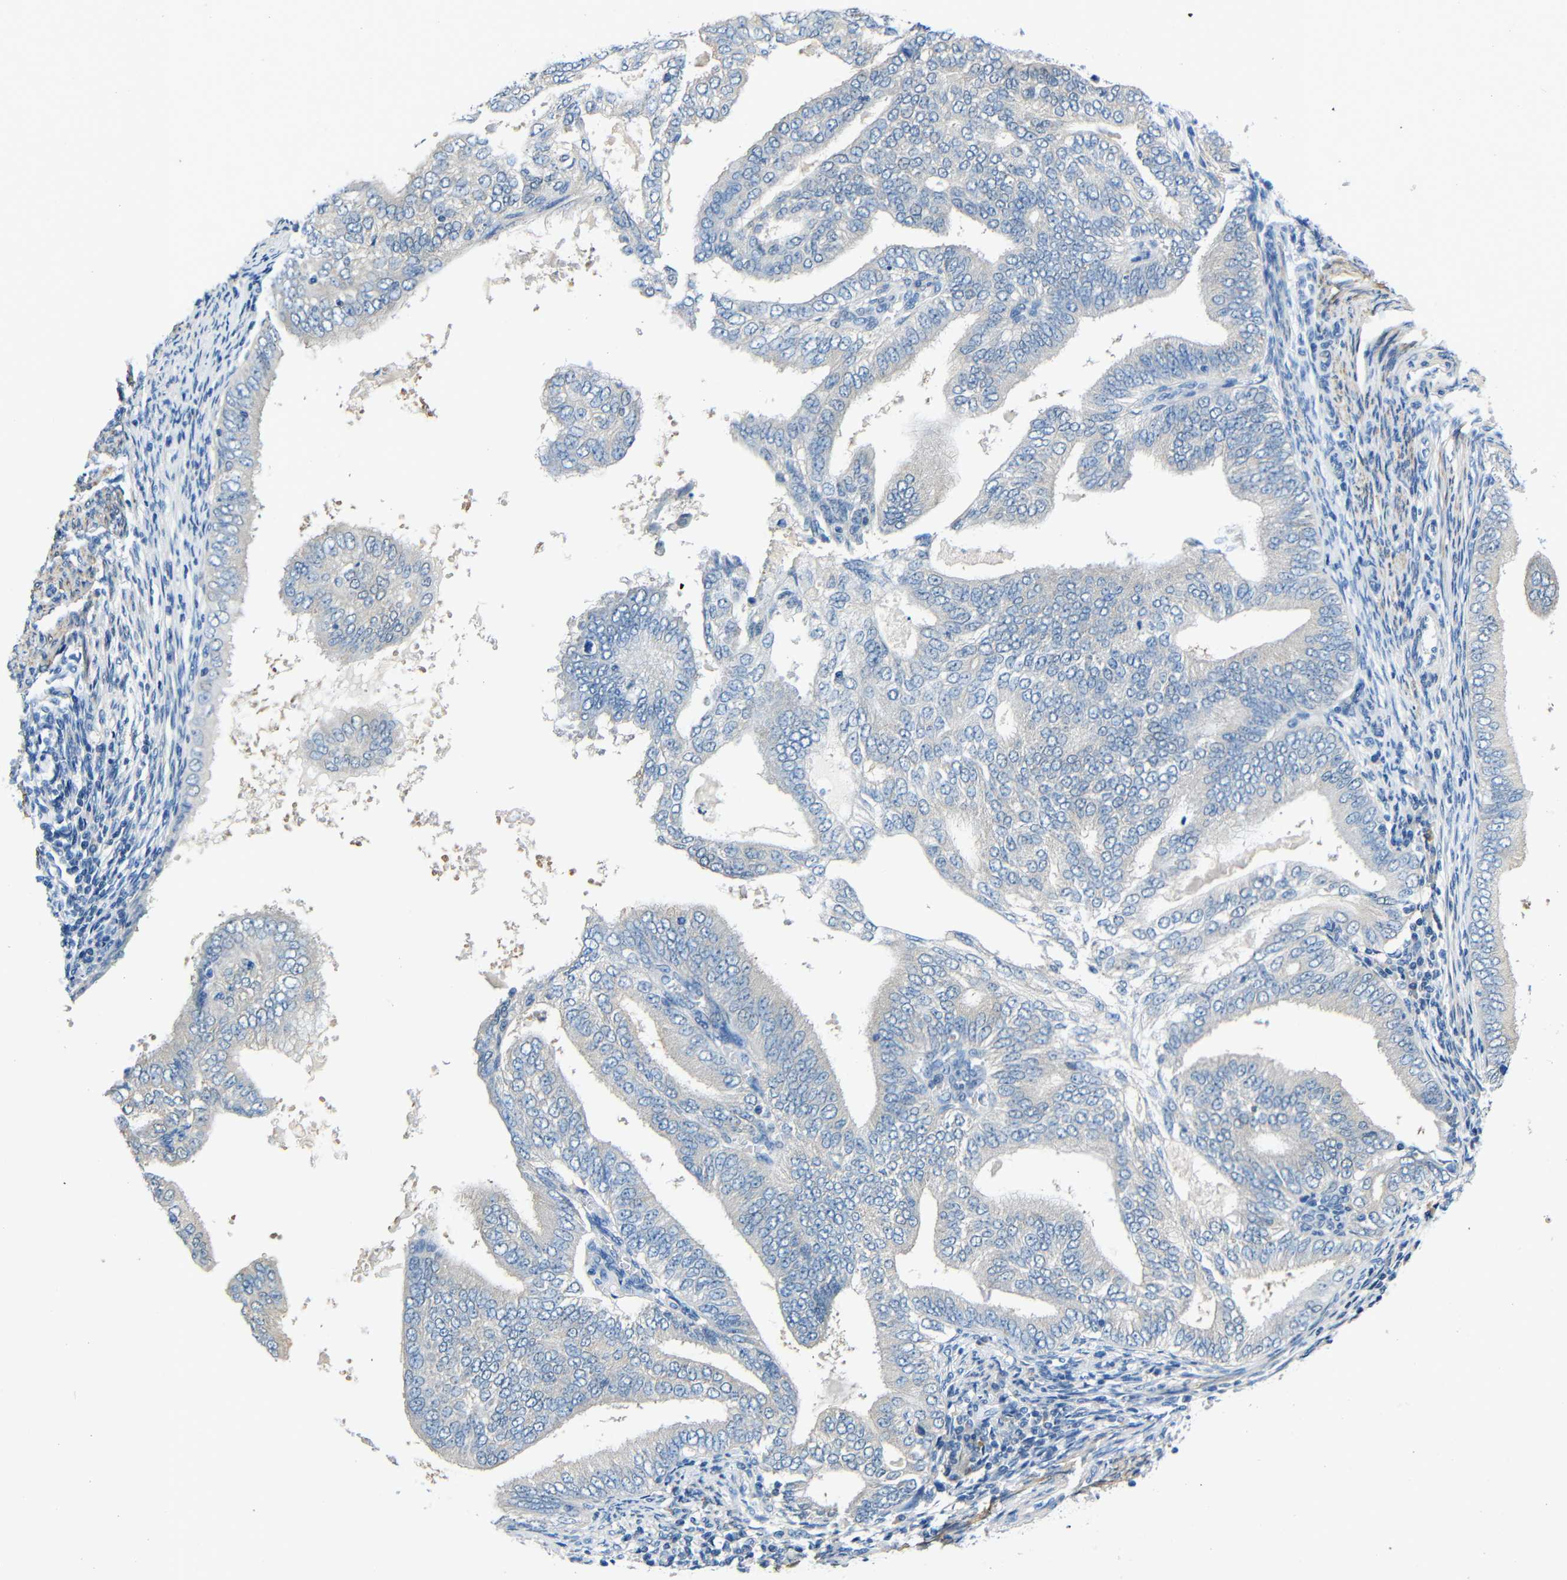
{"staining": {"intensity": "negative", "quantity": "none", "location": "none"}, "tissue": "endometrial cancer", "cell_type": "Tumor cells", "image_type": "cancer", "snomed": [{"axis": "morphology", "description": "Adenocarcinoma, NOS"}, {"axis": "topography", "description": "Endometrium"}], "caption": "Micrograph shows no significant protein staining in tumor cells of endometrial adenocarcinoma.", "gene": "NEGR1", "patient": {"sex": "female", "age": 58}}